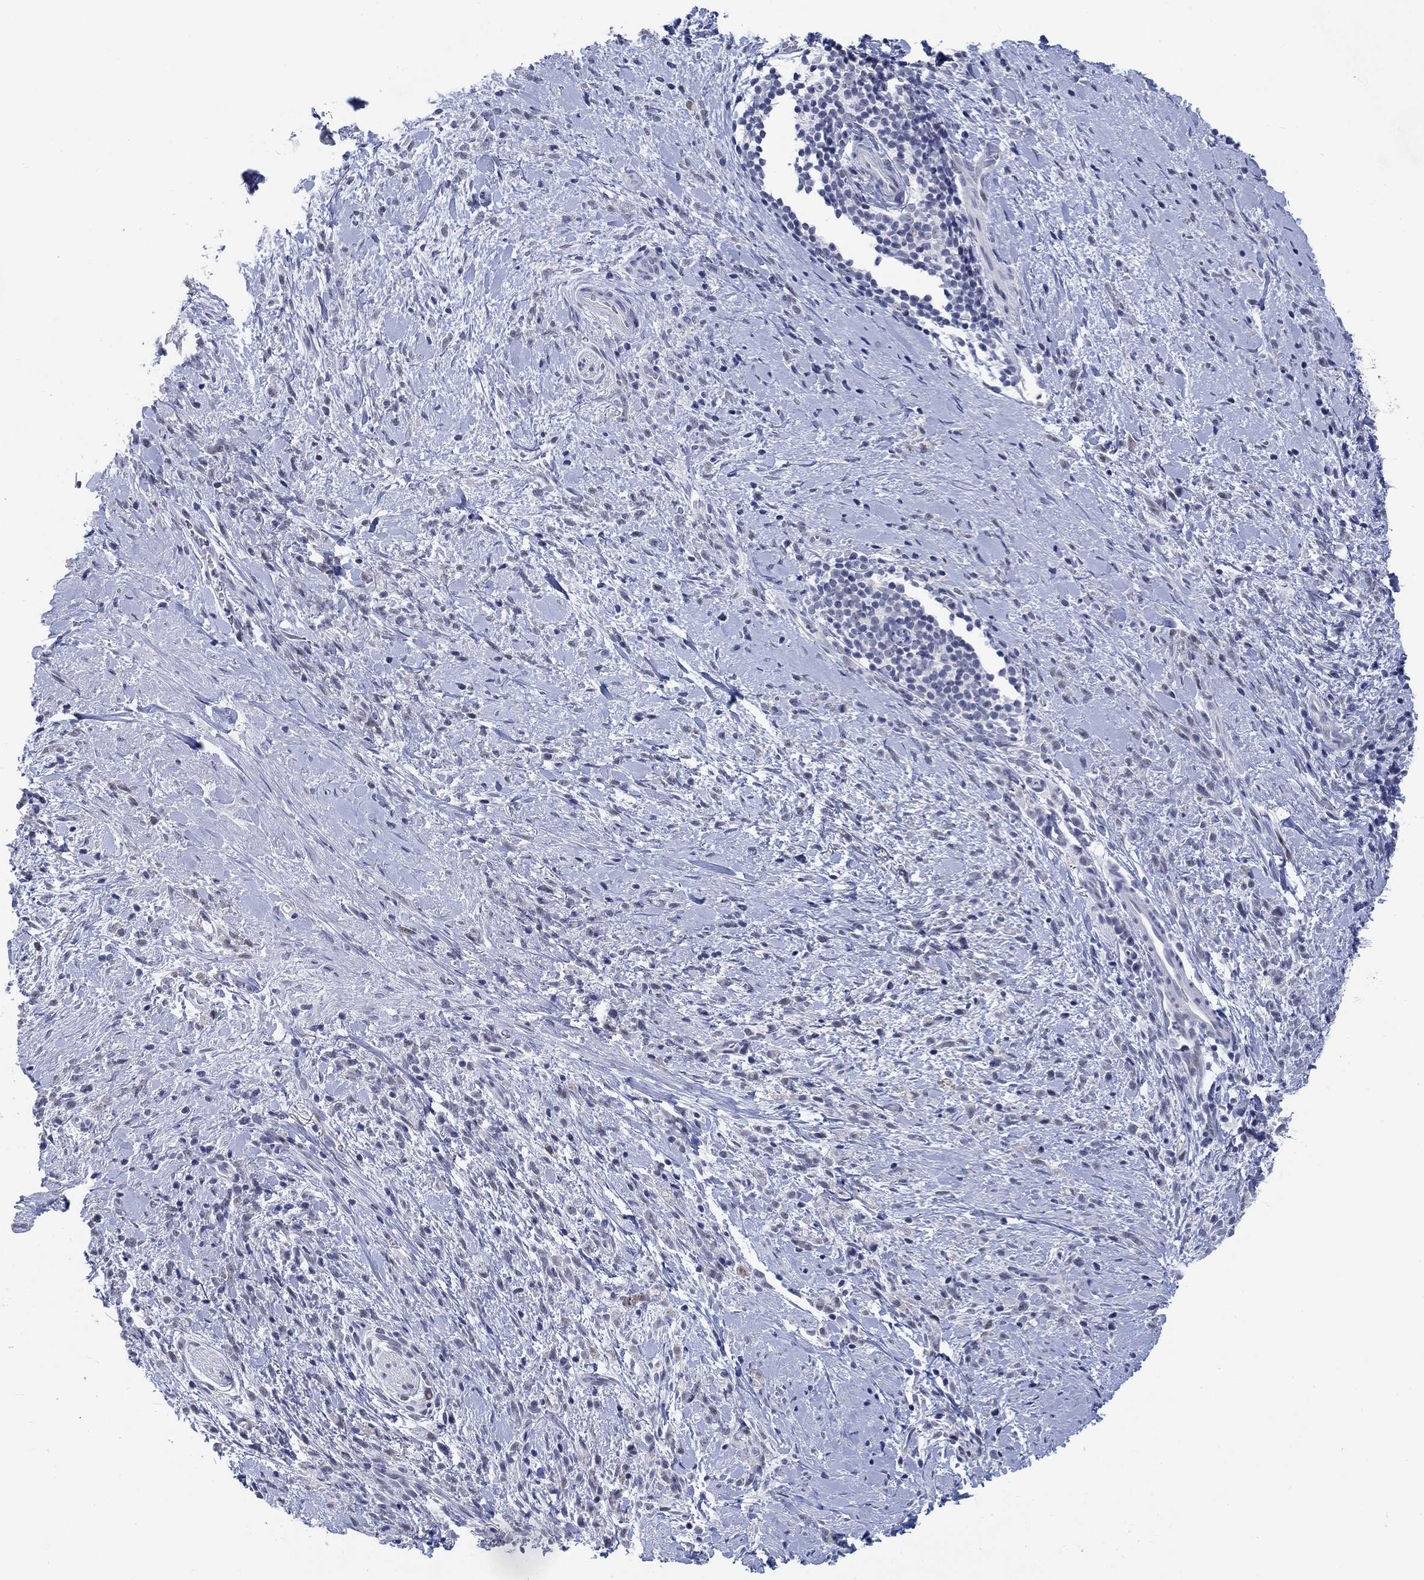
{"staining": {"intensity": "negative", "quantity": "none", "location": "none"}, "tissue": "stomach cancer", "cell_type": "Tumor cells", "image_type": "cancer", "snomed": [{"axis": "morphology", "description": "Adenocarcinoma, NOS"}, {"axis": "topography", "description": "Stomach"}], "caption": "Immunohistochemistry image of adenocarcinoma (stomach) stained for a protein (brown), which shows no staining in tumor cells.", "gene": "NEU3", "patient": {"sex": "female", "age": 57}}